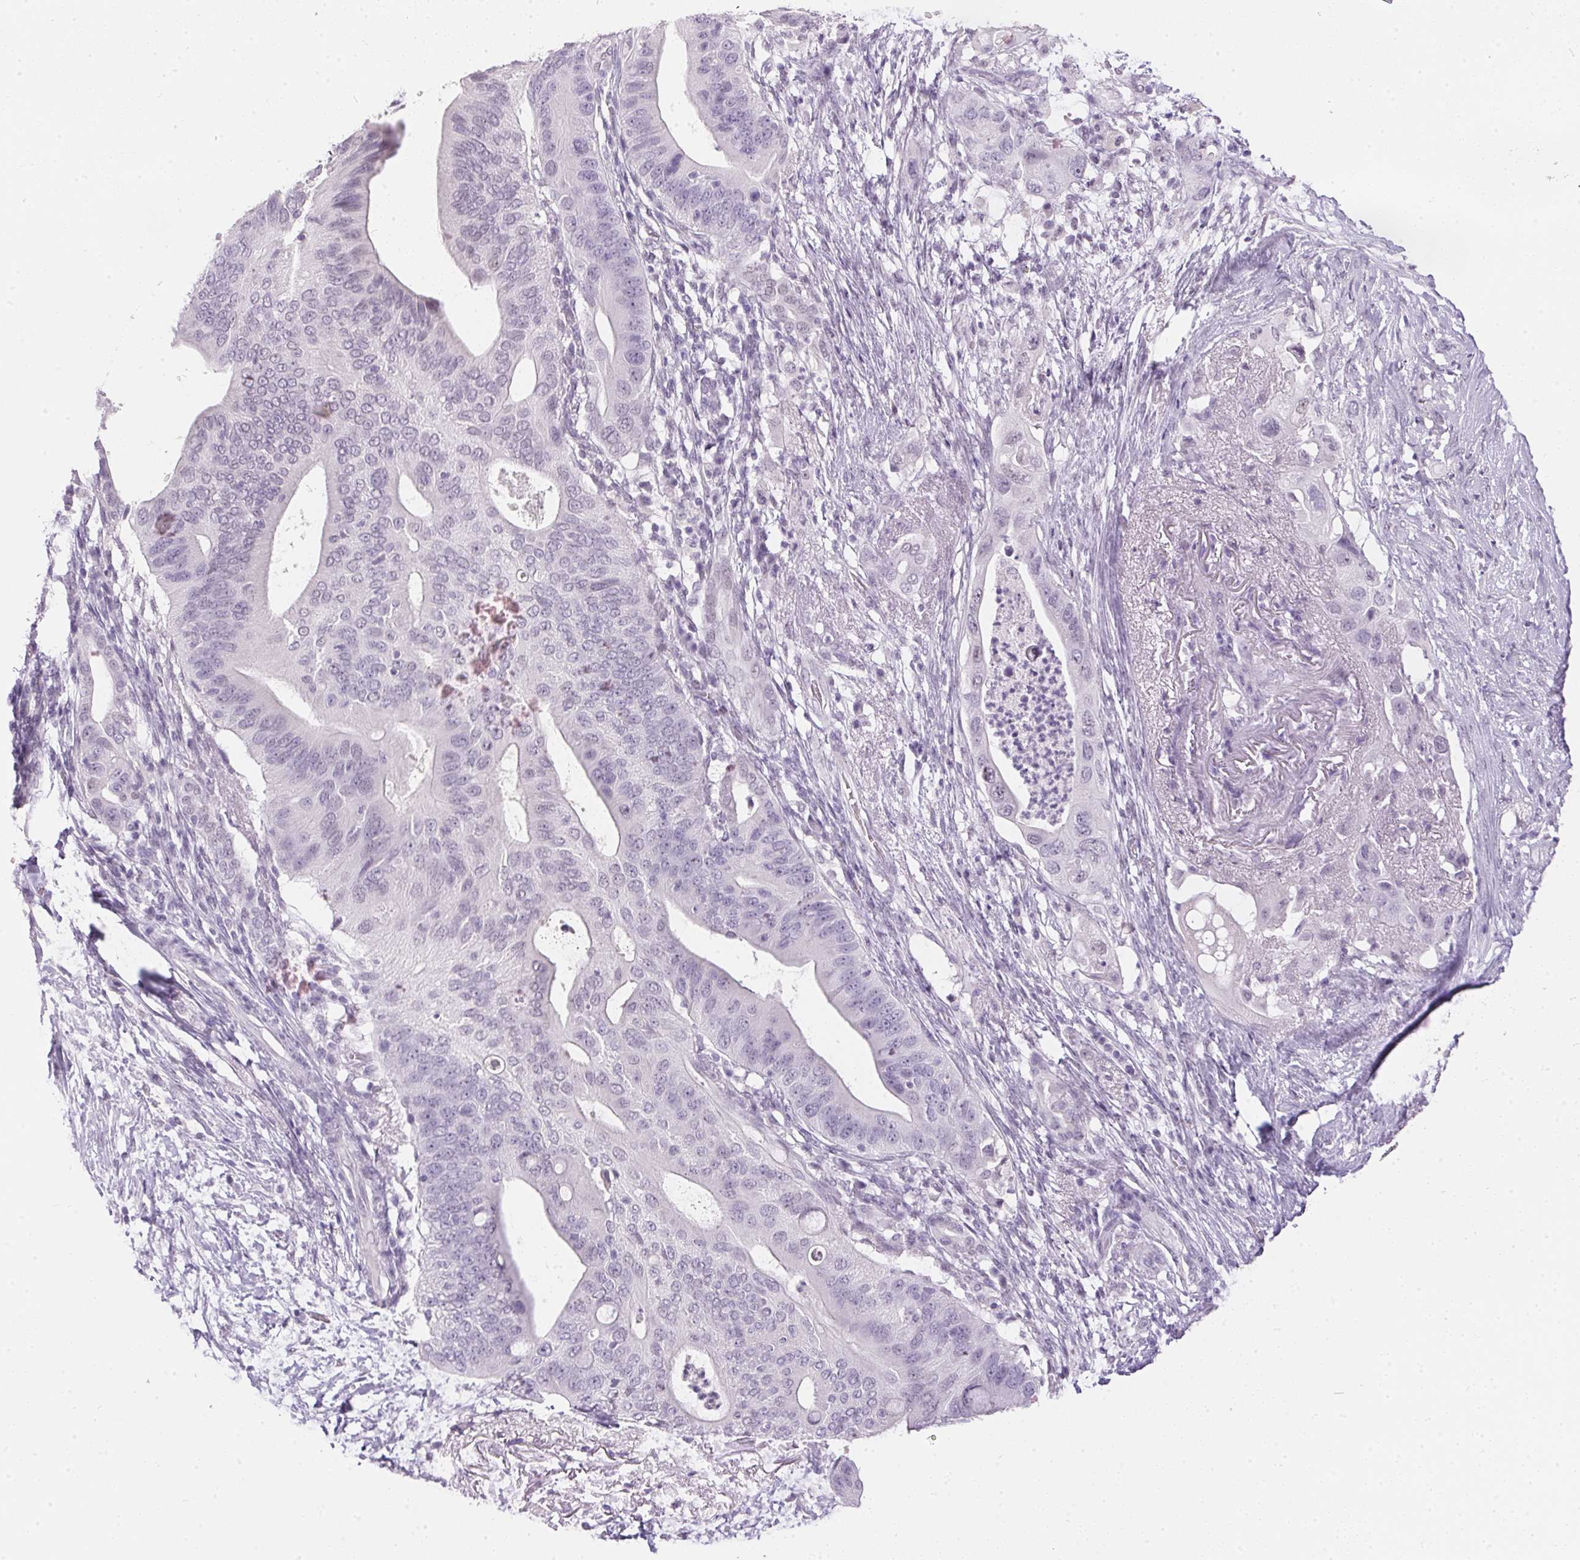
{"staining": {"intensity": "negative", "quantity": "none", "location": "none"}, "tissue": "pancreatic cancer", "cell_type": "Tumor cells", "image_type": "cancer", "snomed": [{"axis": "morphology", "description": "Adenocarcinoma, NOS"}, {"axis": "topography", "description": "Pancreas"}], "caption": "This is an IHC micrograph of human pancreatic cancer (adenocarcinoma). There is no positivity in tumor cells.", "gene": "GBP6", "patient": {"sex": "female", "age": 72}}